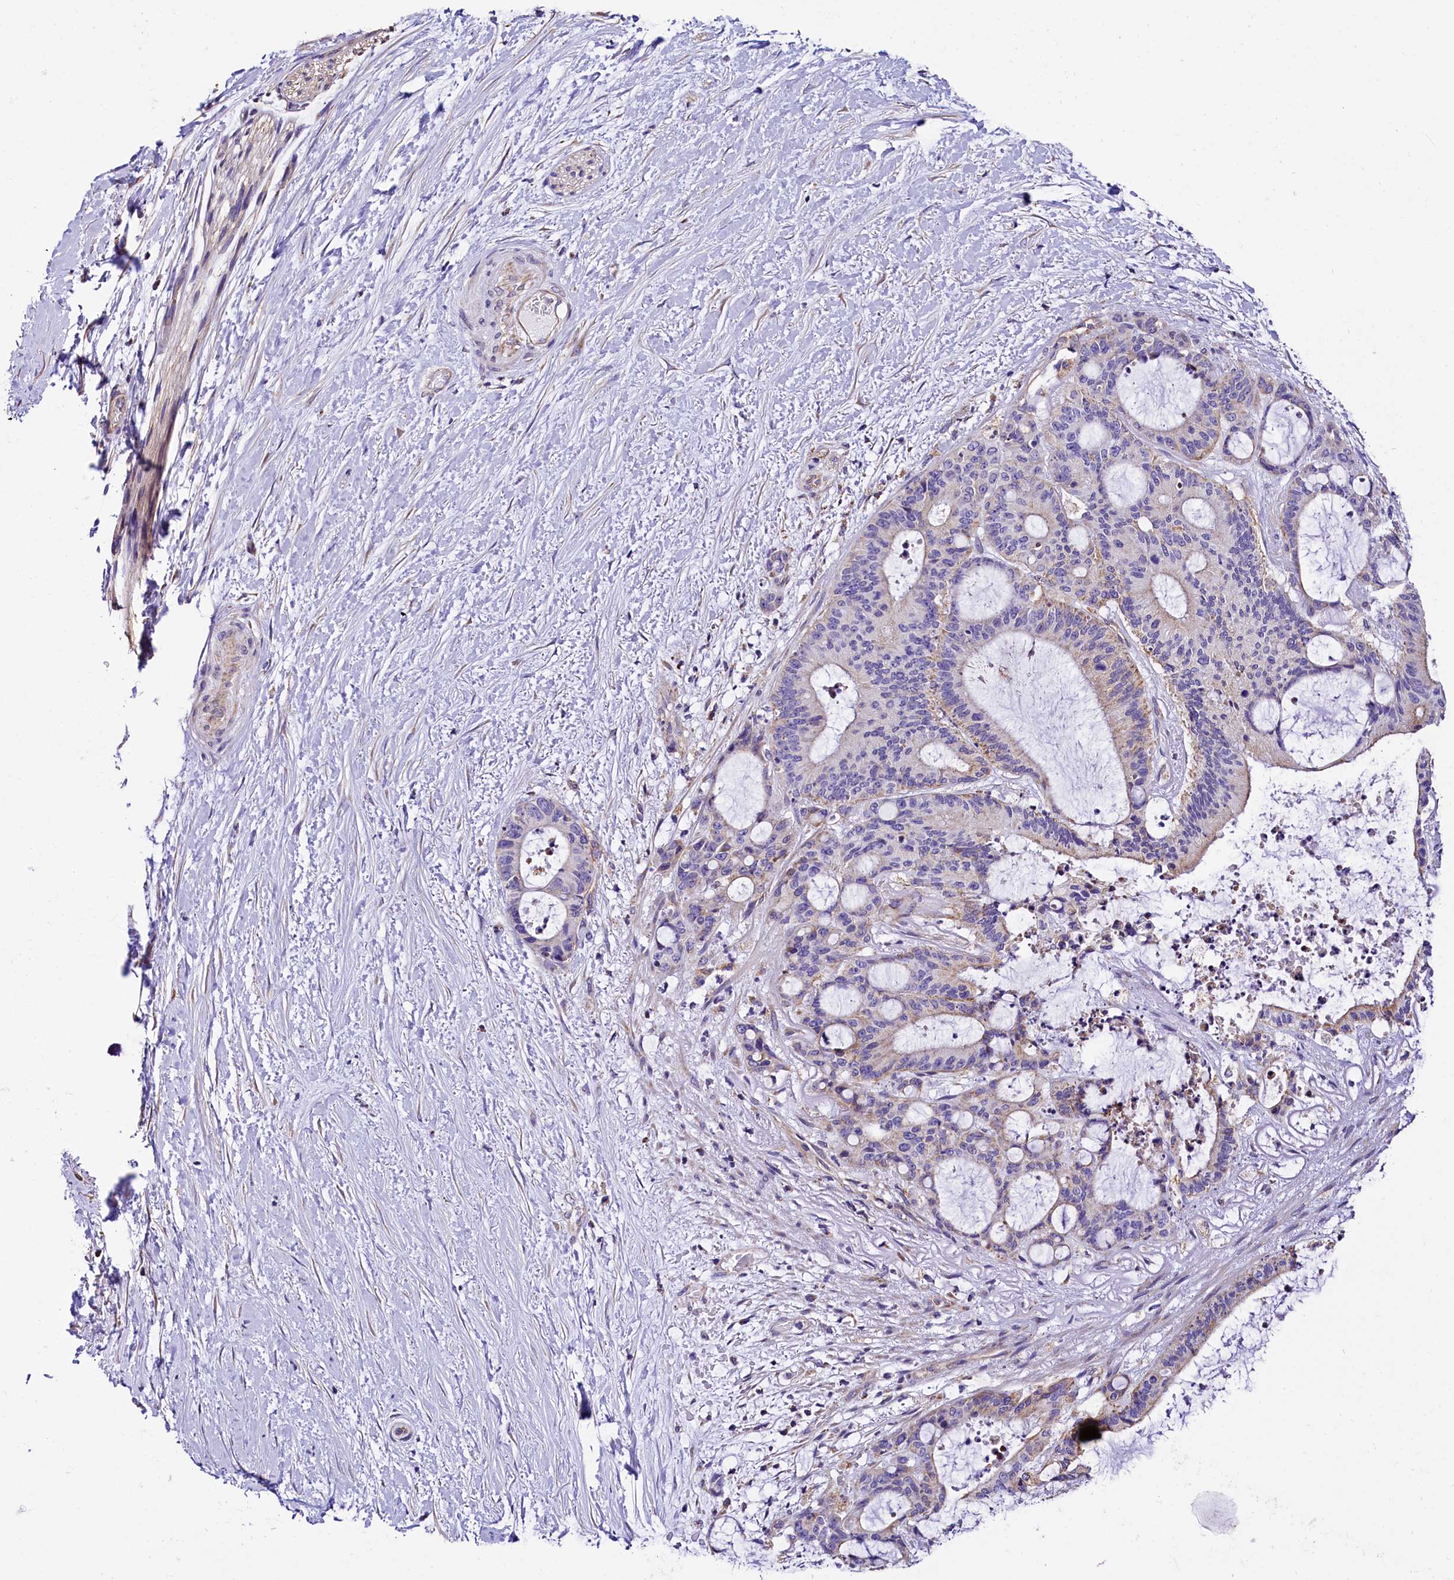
{"staining": {"intensity": "negative", "quantity": "none", "location": "none"}, "tissue": "liver cancer", "cell_type": "Tumor cells", "image_type": "cancer", "snomed": [{"axis": "morphology", "description": "Normal tissue, NOS"}, {"axis": "morphology", "description": "Cholangiocarcinoma"}, {"axis": "topography", "description": "Liver"}, {"axis": "topography", "description": "Peripheral nerve tissue"}], "caption": "Liver cholangiocarcinoma stained for a protein using IHC shows no positivity tumor cells.", "gene": "ACAA2", "patient": {"sex": "female", "age": 73}}